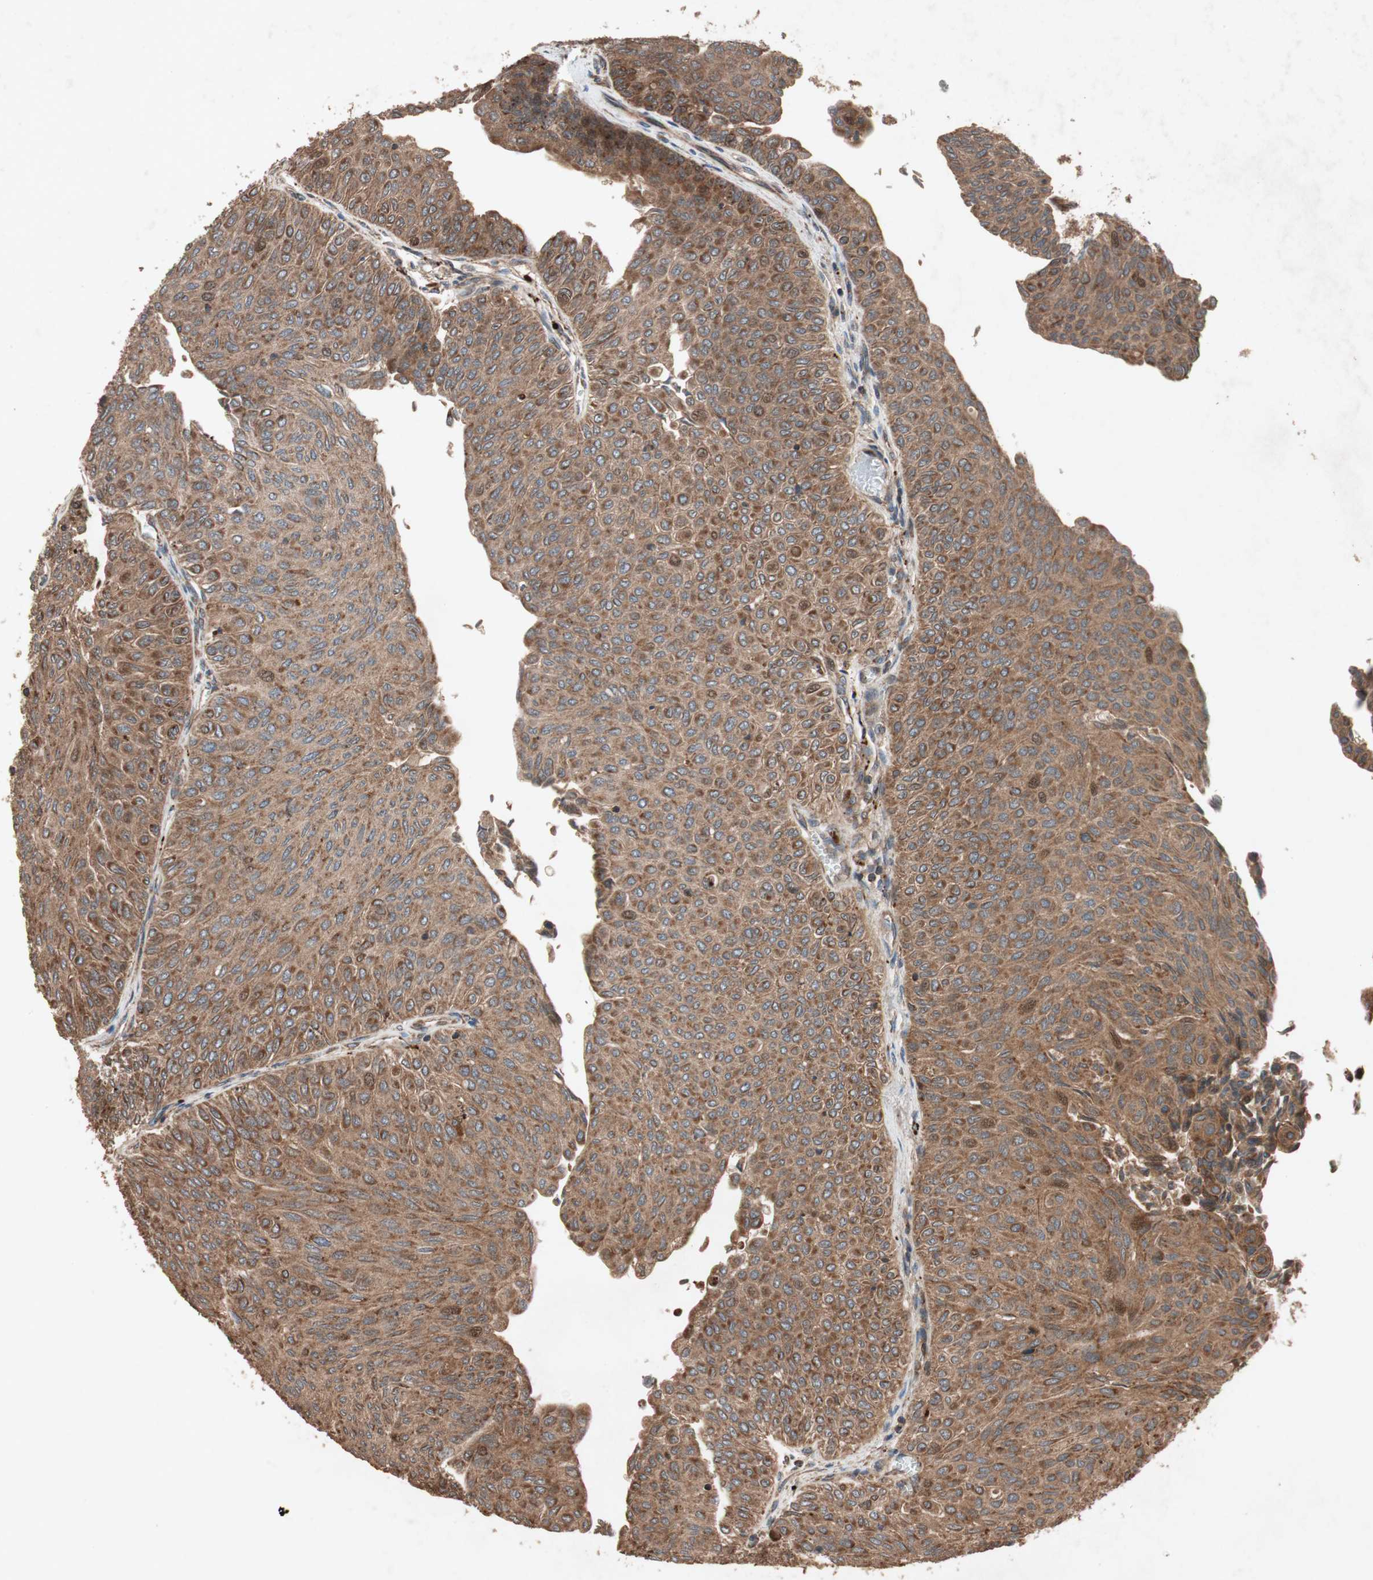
{"staining": {"intensity": "strong", "quantity": ">75%", "location": "cytoplasmic/membranous"}, "tissue": "urothelial cancer", "cell_type": "Tumor cells", "image_type": "cancer", "snomed": [{"axis": "morphology", "description": "Urothelial carcinoma, Low grade"}, {"axis": "topography", "description": "Urinary bladder"}], "caption": "Human urothelial cancer stained with a brown dye exhibits strong cytoplasmic/membranous positive expression in approximately >75% of tumor cells.", "gene": "RAB1A", "patient": {"sex": "male", "age": 78}}